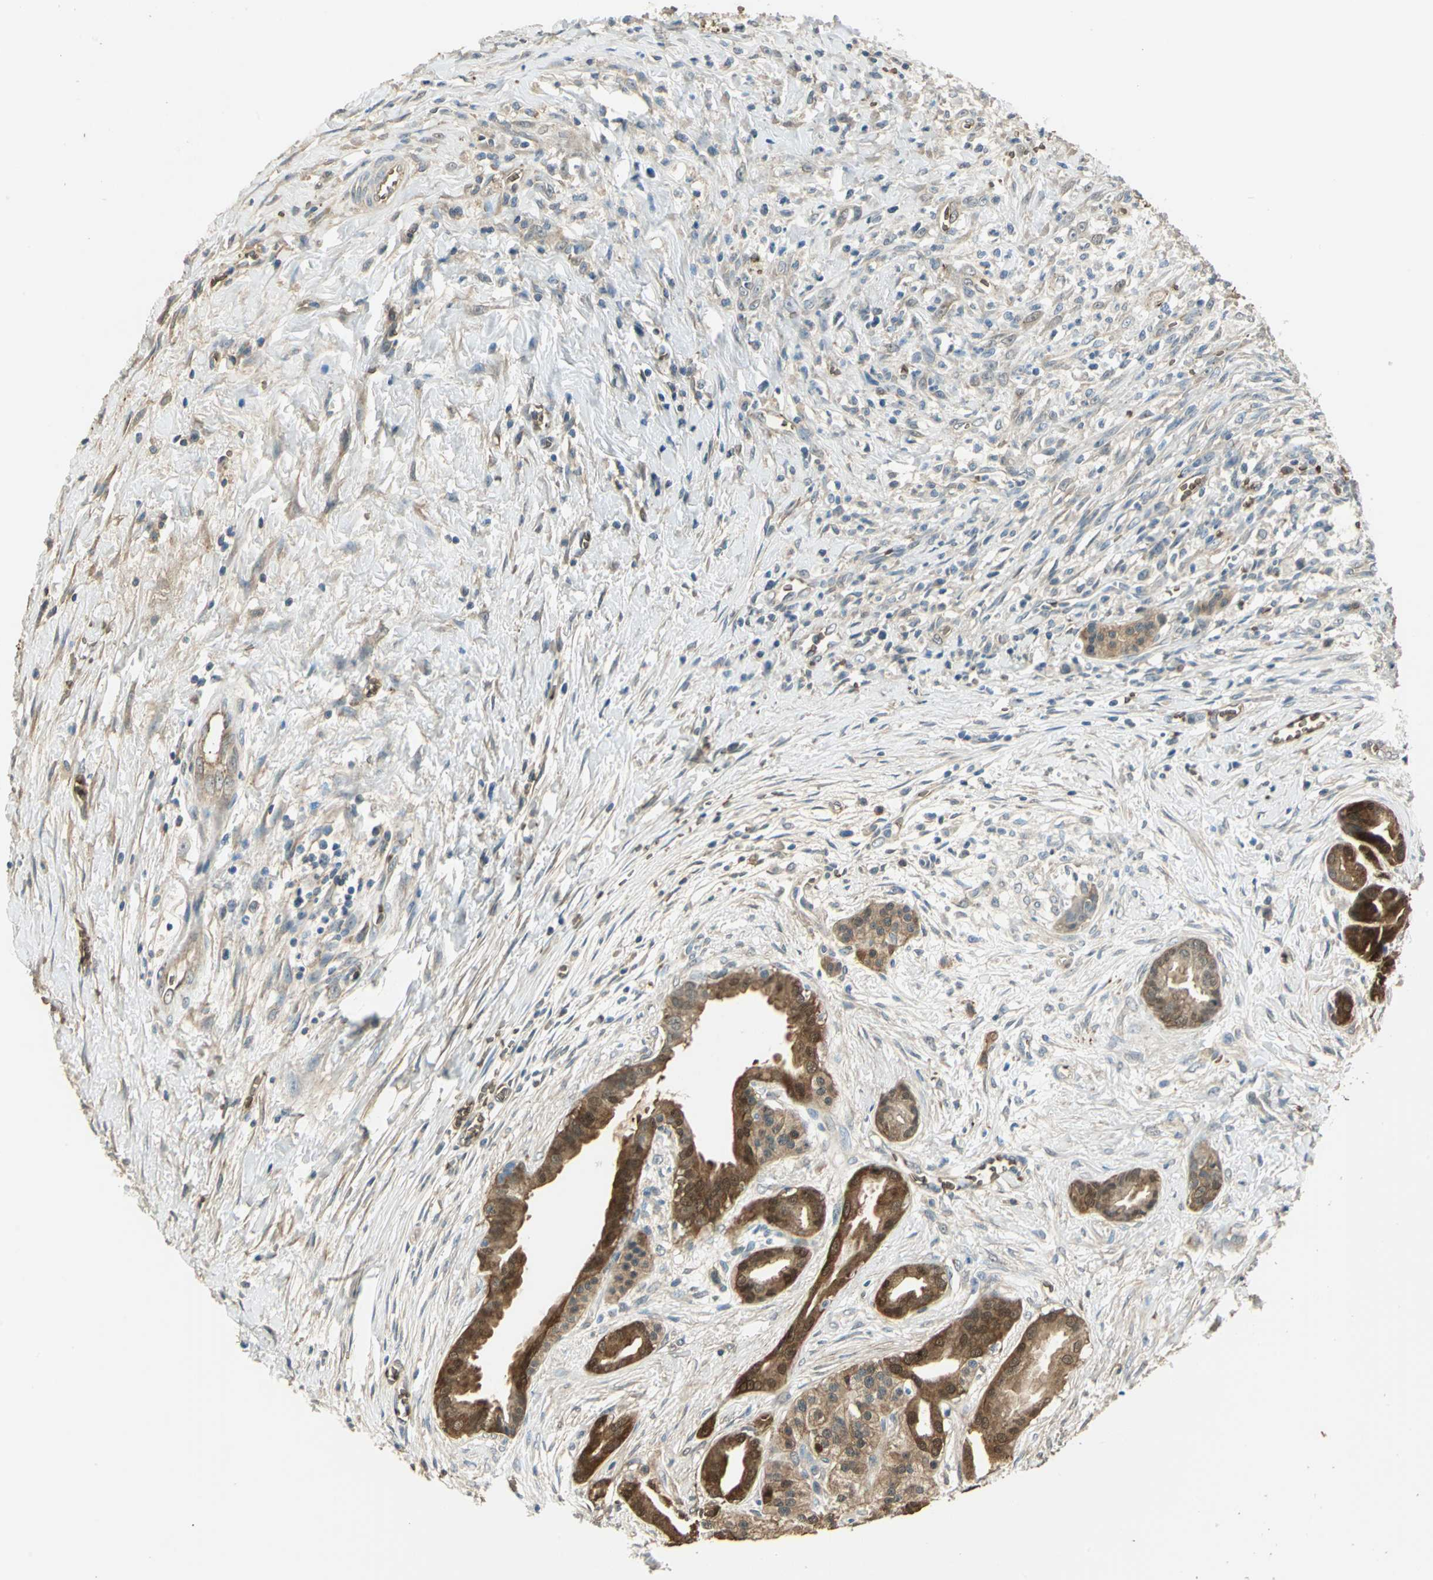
{"staining": {"intensity": "weak", "quantity": ">75%", "location": "cytoplasmic/membranous"}, "tissue": "pancreatic cancer", "cell_type": "Tumor cells", "image_type": "cancer", "snomed": [{"axis": "morphology", "description": "Adenocarcinoma, NOS"}, {"axis": "topography", "description": "Pancreas"}], "caption": "Human pancreatic cancer stained with a protein marker reveals weak staining in tumor cells.", "gene": "DDAH1", "patient": {"sex": "male", "age": 59}}